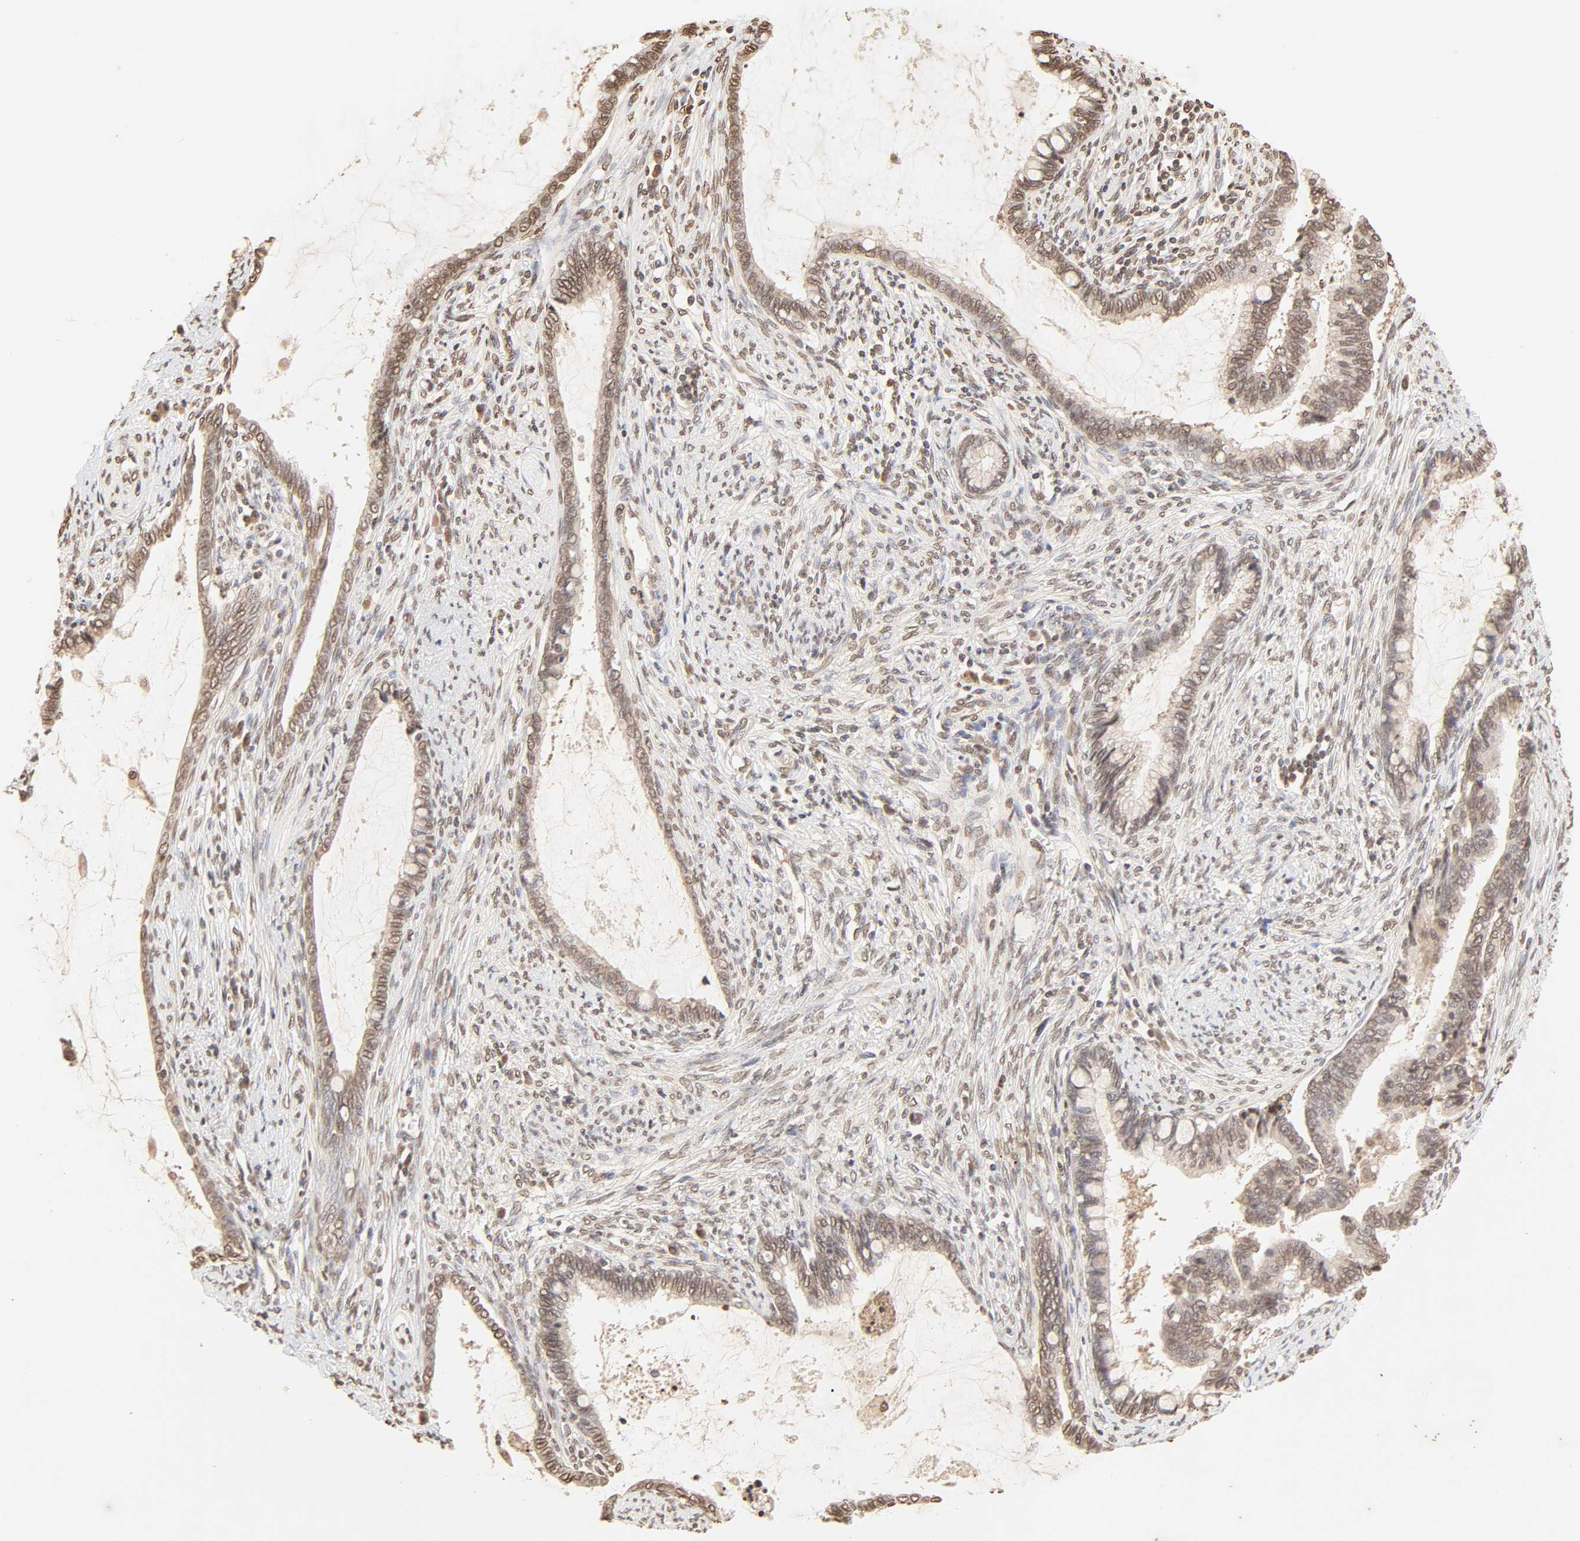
{"staining": {"intensity": "moderate", "quantity": ">75%", "location": "nuclear"}, "tissue": "cervical cancer", "cell_type": "Tumor cells", "image_type": "cancer", "snomed": [{"axis": "morphology", "description": "Adenocarcinoma, NOS"}, {"axis": "topography", "description": "Cervix"}], "caption": "The immunohistochemical stain highlights moderate nuclear staining in tumor cells of cervical adenocarcinoma tissue.", "gene": "TBL1X", "patient": {"sex": "female", "age": 44}}